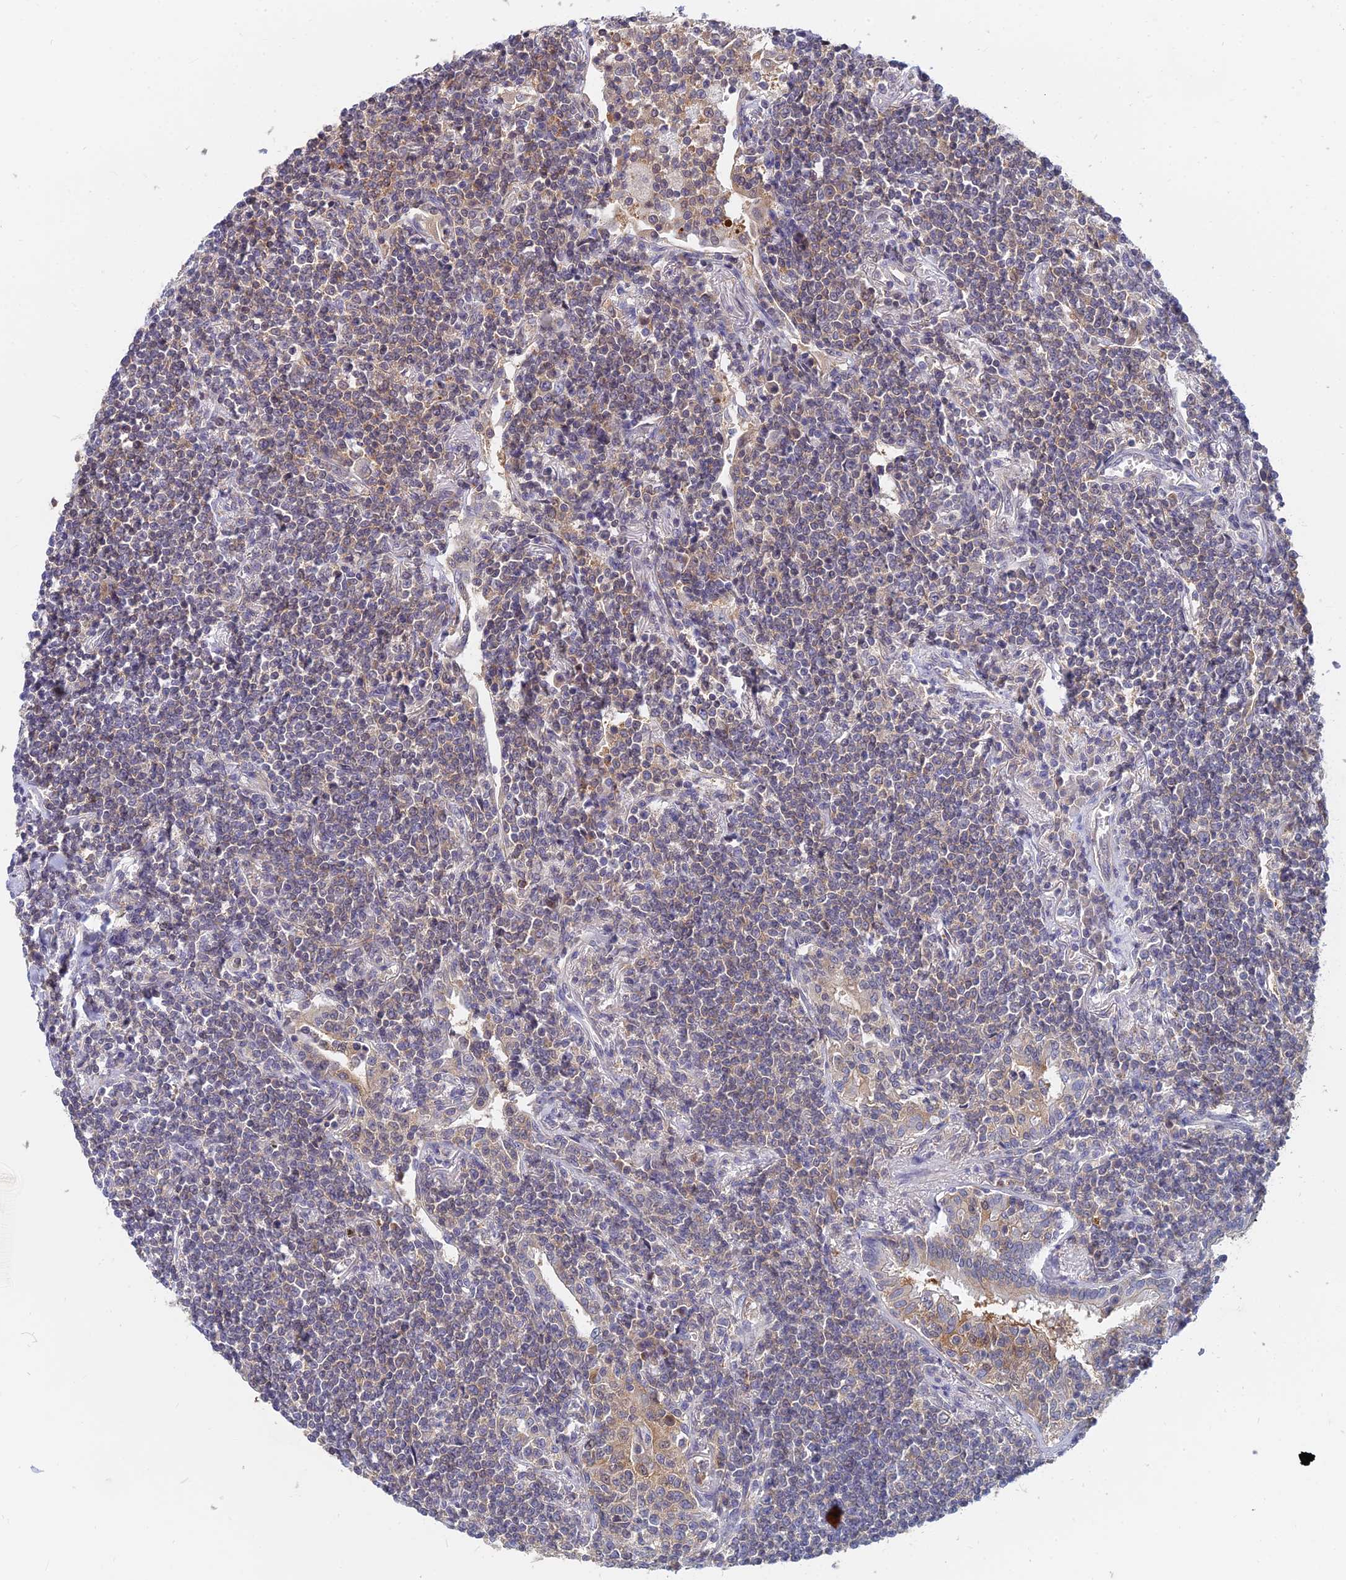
{"staining": {"intensity": "weak", "quantity": "<25%", "location": "cytoplasmic/membranous"}, "tissue": "lymphoma", "cell_type": "Tumor cells", "image_type": "cancer", "snomed": [{"axis": "morphology", "description": "Malignant lymphoma, non-Hodgkin's type, Low grade"}, {"axis": "topography", "description": "Lung"}], "caption": "Tumor cells show no significant expression in lymphoma.", "gene": "B3GALT4", "patient": {"sex": "female", "age": 71}}